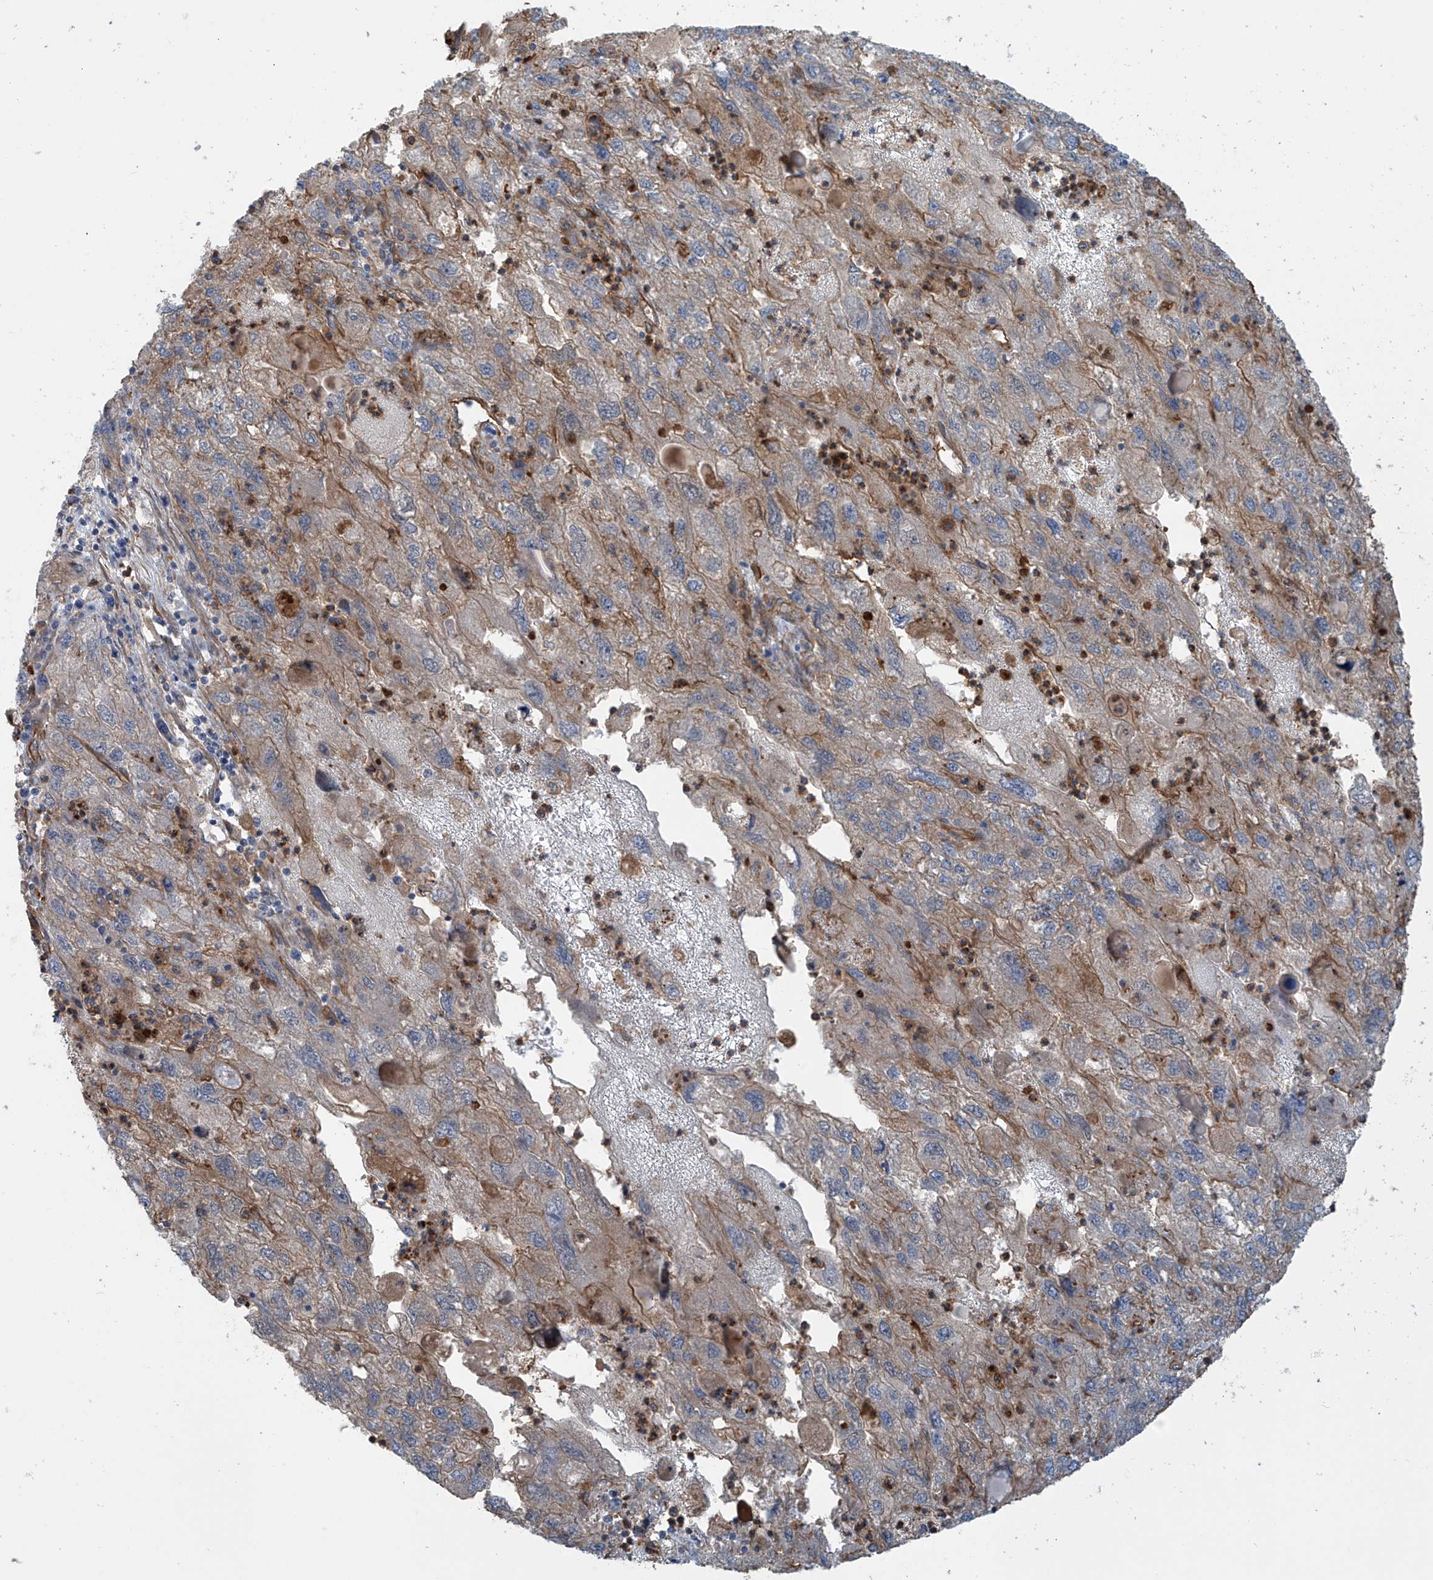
{"staining": {"intensity": "weak", "quantity": "25%-75%", "location": "cytoplasmic/membranous"}, "tissue": "endometrial cancer", "cell_type": "Tumor cells", "image_type": "cancer", "snomed": [{"axis": "morphology", "description": "Adenocarcinoma, NOS"}, {"axis": "topography", "description": "Endometrium"}], "caption": "The photomicrograph displays a brown stain indicating the presence of a protein in the cytoplasmic/membranous of tumor cells in endometrial cancer.", "gene": "SLC9A2", "patient": {"sex": "female", "age": 49}}